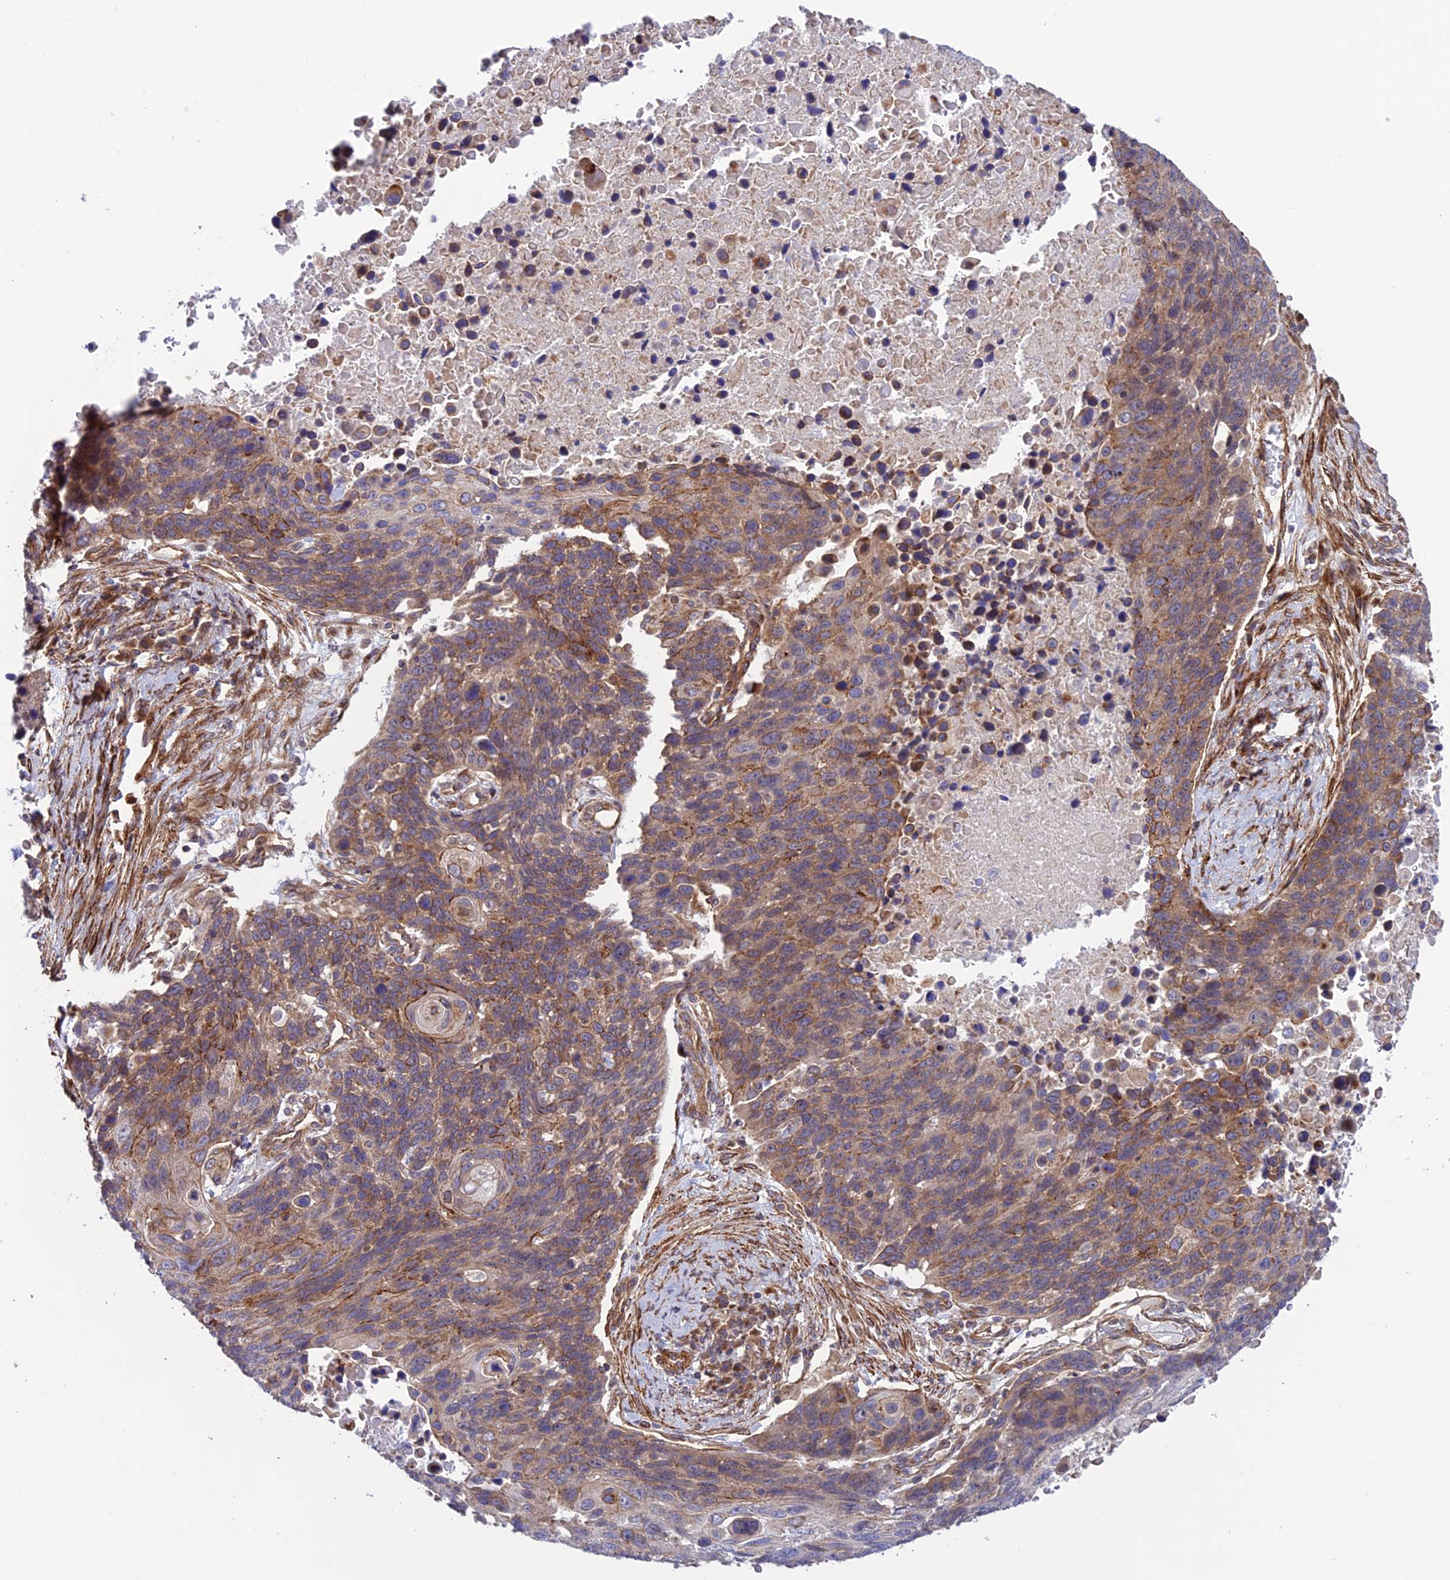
{"staining": {"intensity": "moderate", "quantity": ">75%", "location": "cytoplasmic/membranous"}, "tissue": "lung cancer", "cell_type": "Tumor cells", "image_type": "cancer", "snomed": [{"axis": "morphology", "description": "Normal tissue, NOS"}, {"axis": "morphology", "description": "Squamous cell carcinoma, NOS"}, {"axis": "topography", "description": "Lymph node"}, {"axis": "topography", "description": "Lung"}], "caption": "IHC of lung cancer exhibits medium levels of moderate cytoplasmic/membranous staining in approximately >75% of tumor cells.", "gene": "TNIP3", "patient": {"sex": "male", "age": 66}}